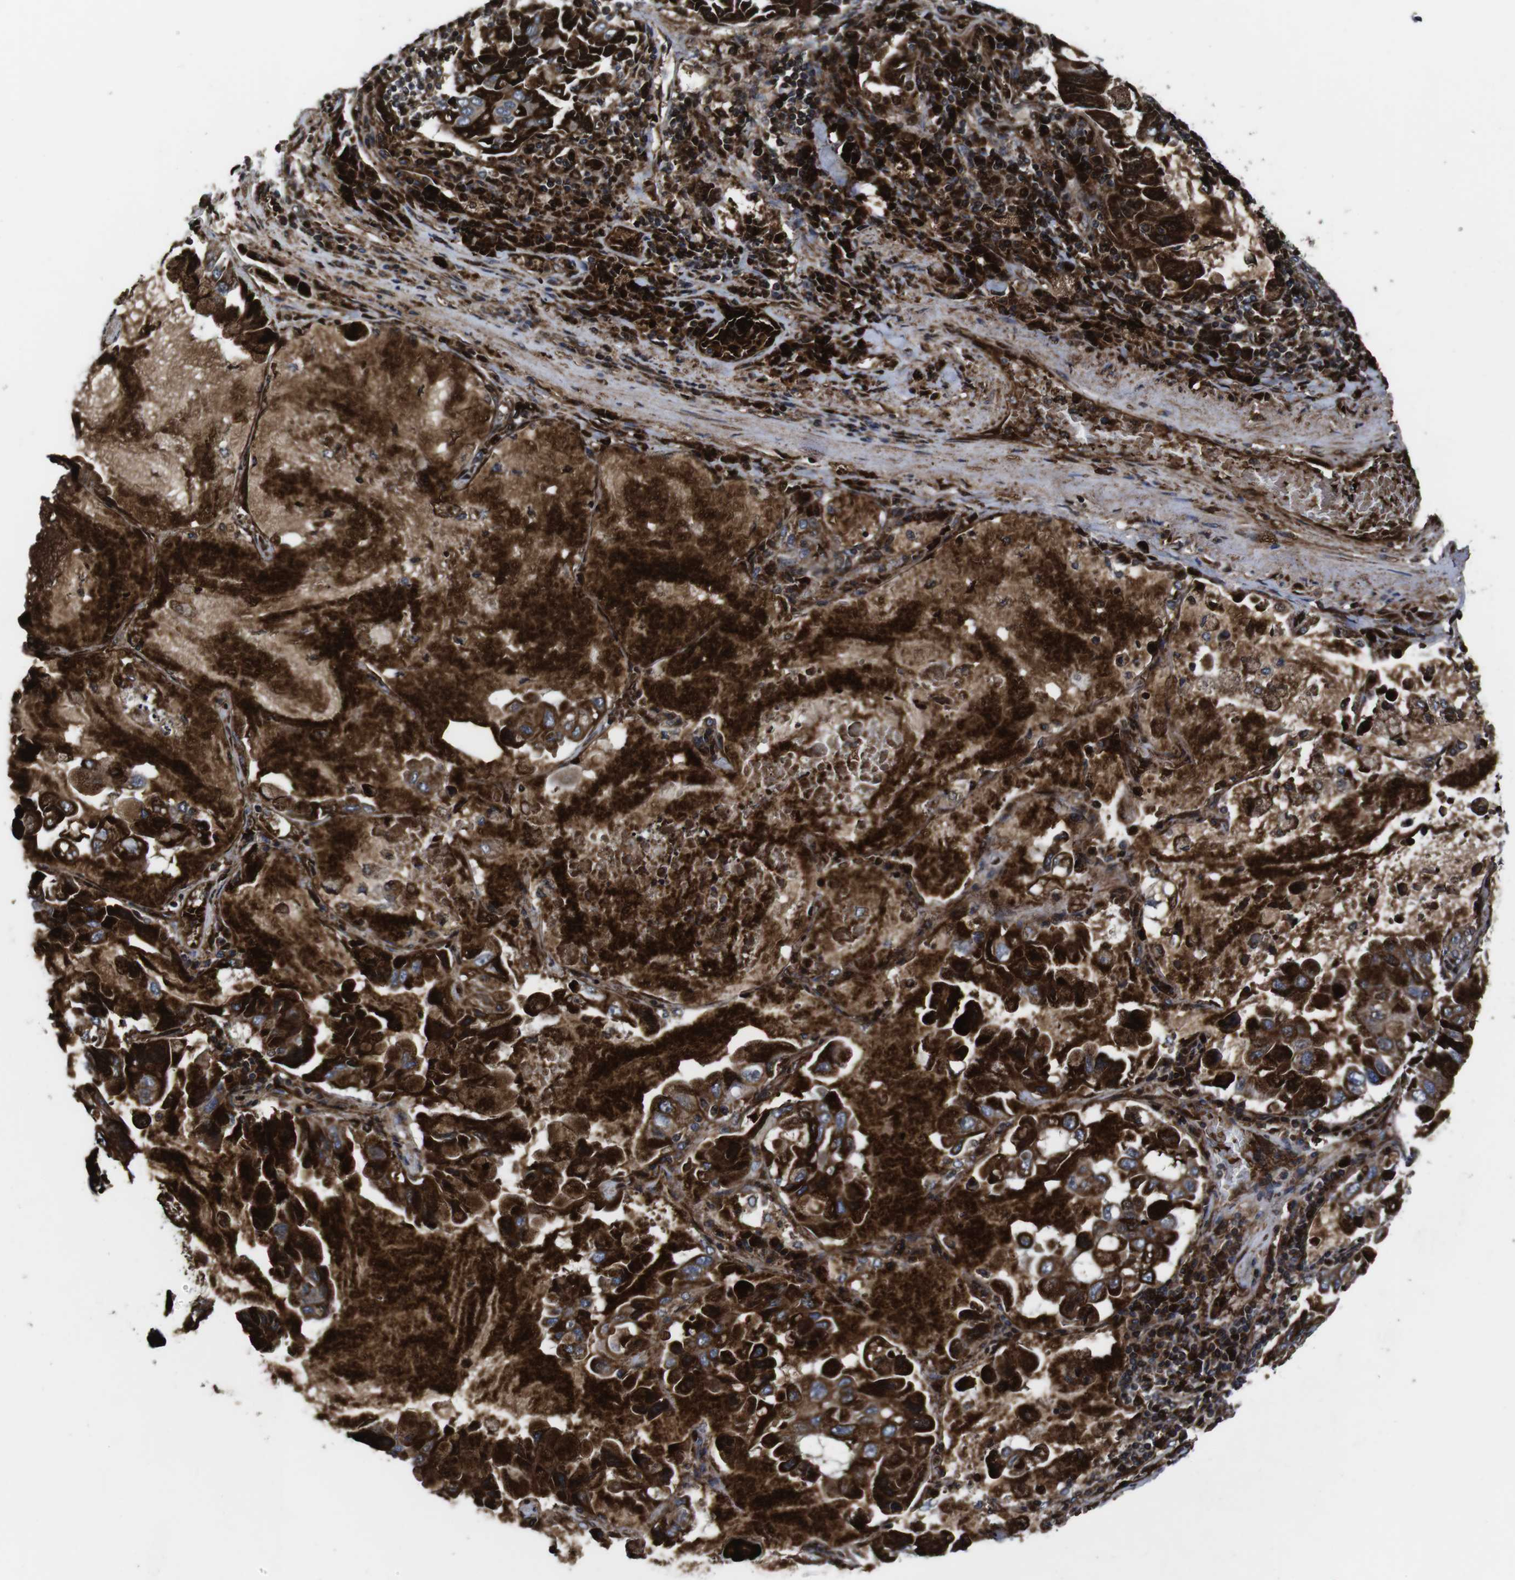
{"staining": {"intensity": "strong", "quantity": ">75%", "location": "cytoplasmic/membranous"}, "tissue": "lung cancer", "cell_type": "Tumor cells", "image_type": "cancer", "snomed": [{"axis": "morphology", "description": "Adenocarcinoma, NOS"}, {"axis": "topography", "description": "Lung"}], "caption": "This histopathology image displays adenocarcinoma (lung) stained with IHC to label a protein in brown. The cytoplasmic/membranous of tumor cells show strong positivity for the protein. Nuclei are counter-stained blue.", "gene": "SMYD3", "patient": {"sex": "male", "age": 64}}